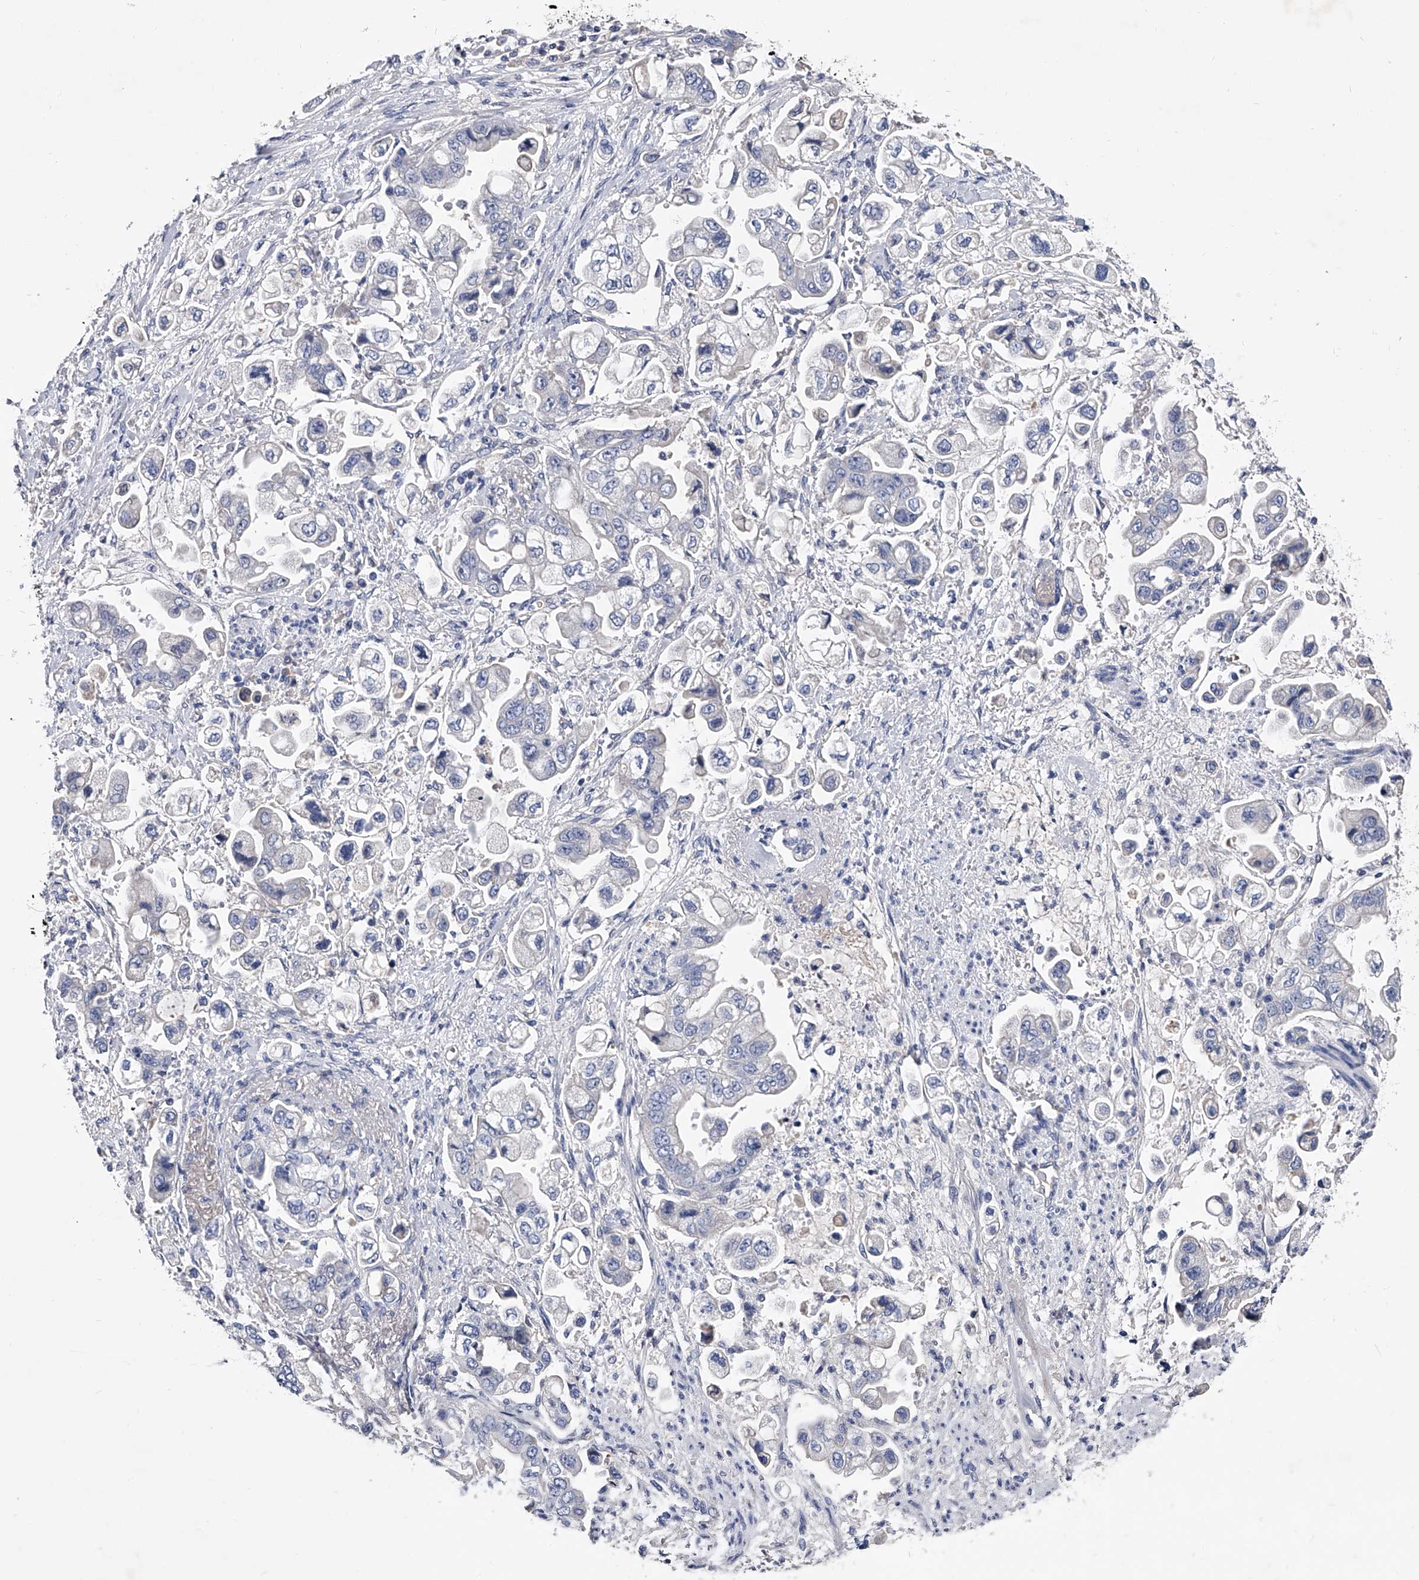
{"staining": {"intensity": "negative", "quantity": "none", "location": "none"}, "tissue": "stomach cancer", "cell_type": "Tumor cells", "image_type": "cancer", "snomed": [{"axis": "morphology", "description": "Adenocarcinoma, NOS"}, {"axis": "topography", "description": "Stomach"}], "caption": "Tumor cells are negative for protein expression in human stomach cancer (adenocarcinoma).", "gene": "EFCAB7", "patient": {"sex": "male", "age": 62}}